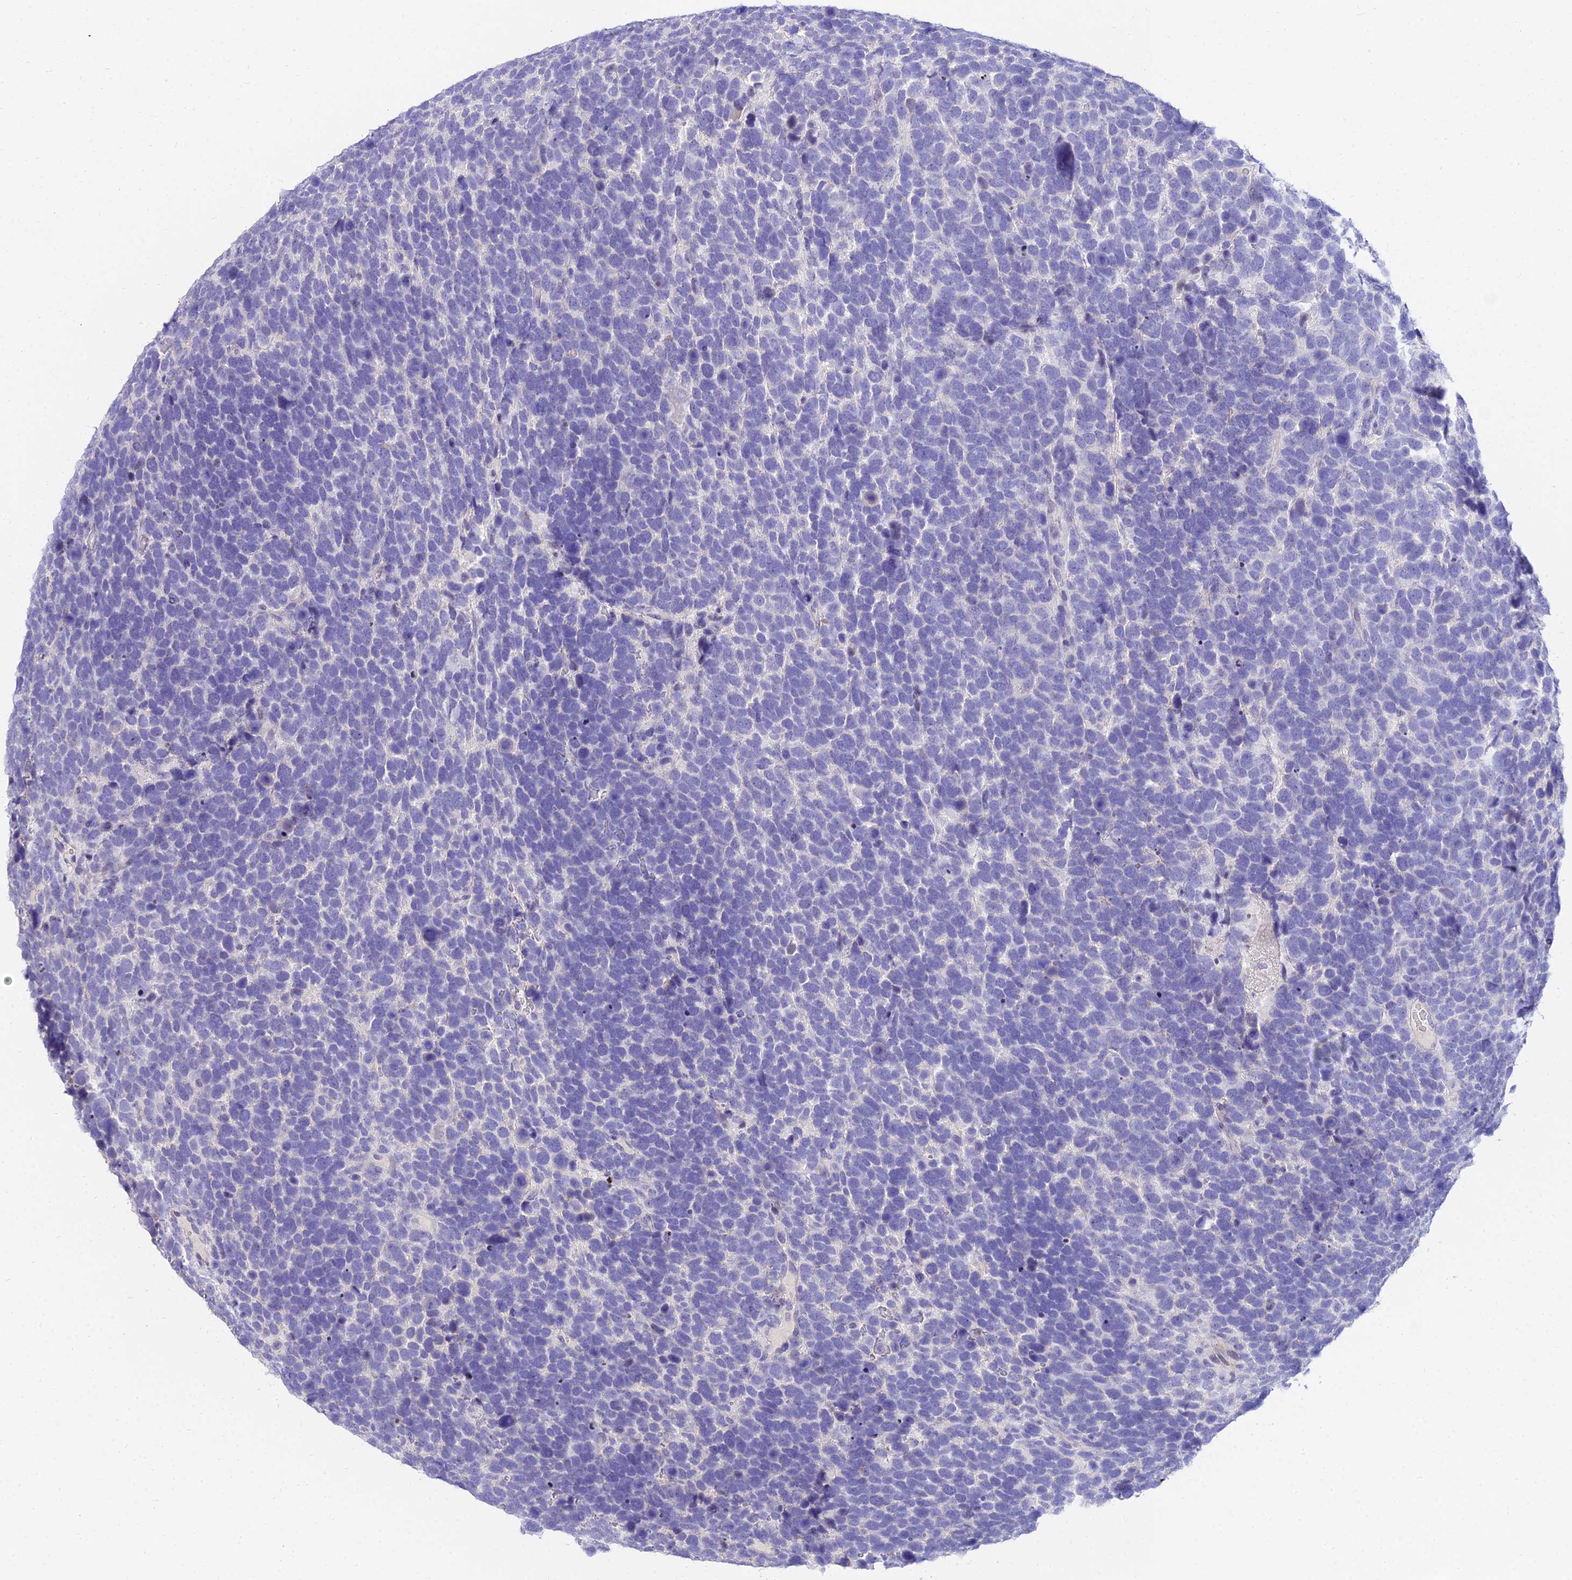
{"staining": {"intensity": "negative", "quantity": "none", "location": "none"}, "tissue": "urothelial cancer", "cell_type": "Tumor cells", "image_type": "cancer", "snomed": [{"axis": "morphology", "description": "Urothelial carcinoma, High grade"}, {"axis": "topography", "description": "Urinary bladder"}], "caption": "Immunohistochemistry micrograph of human urothelial cancer stained for a protein (brown), which demonstrates no positivity in tumor cells. (DAB (3,3'-diaminobenzidine) IHC visualized using brightfield microscopy, high magnification).", "gene": "VWC2L", "patient": {"sex": "female", "age": 82}}